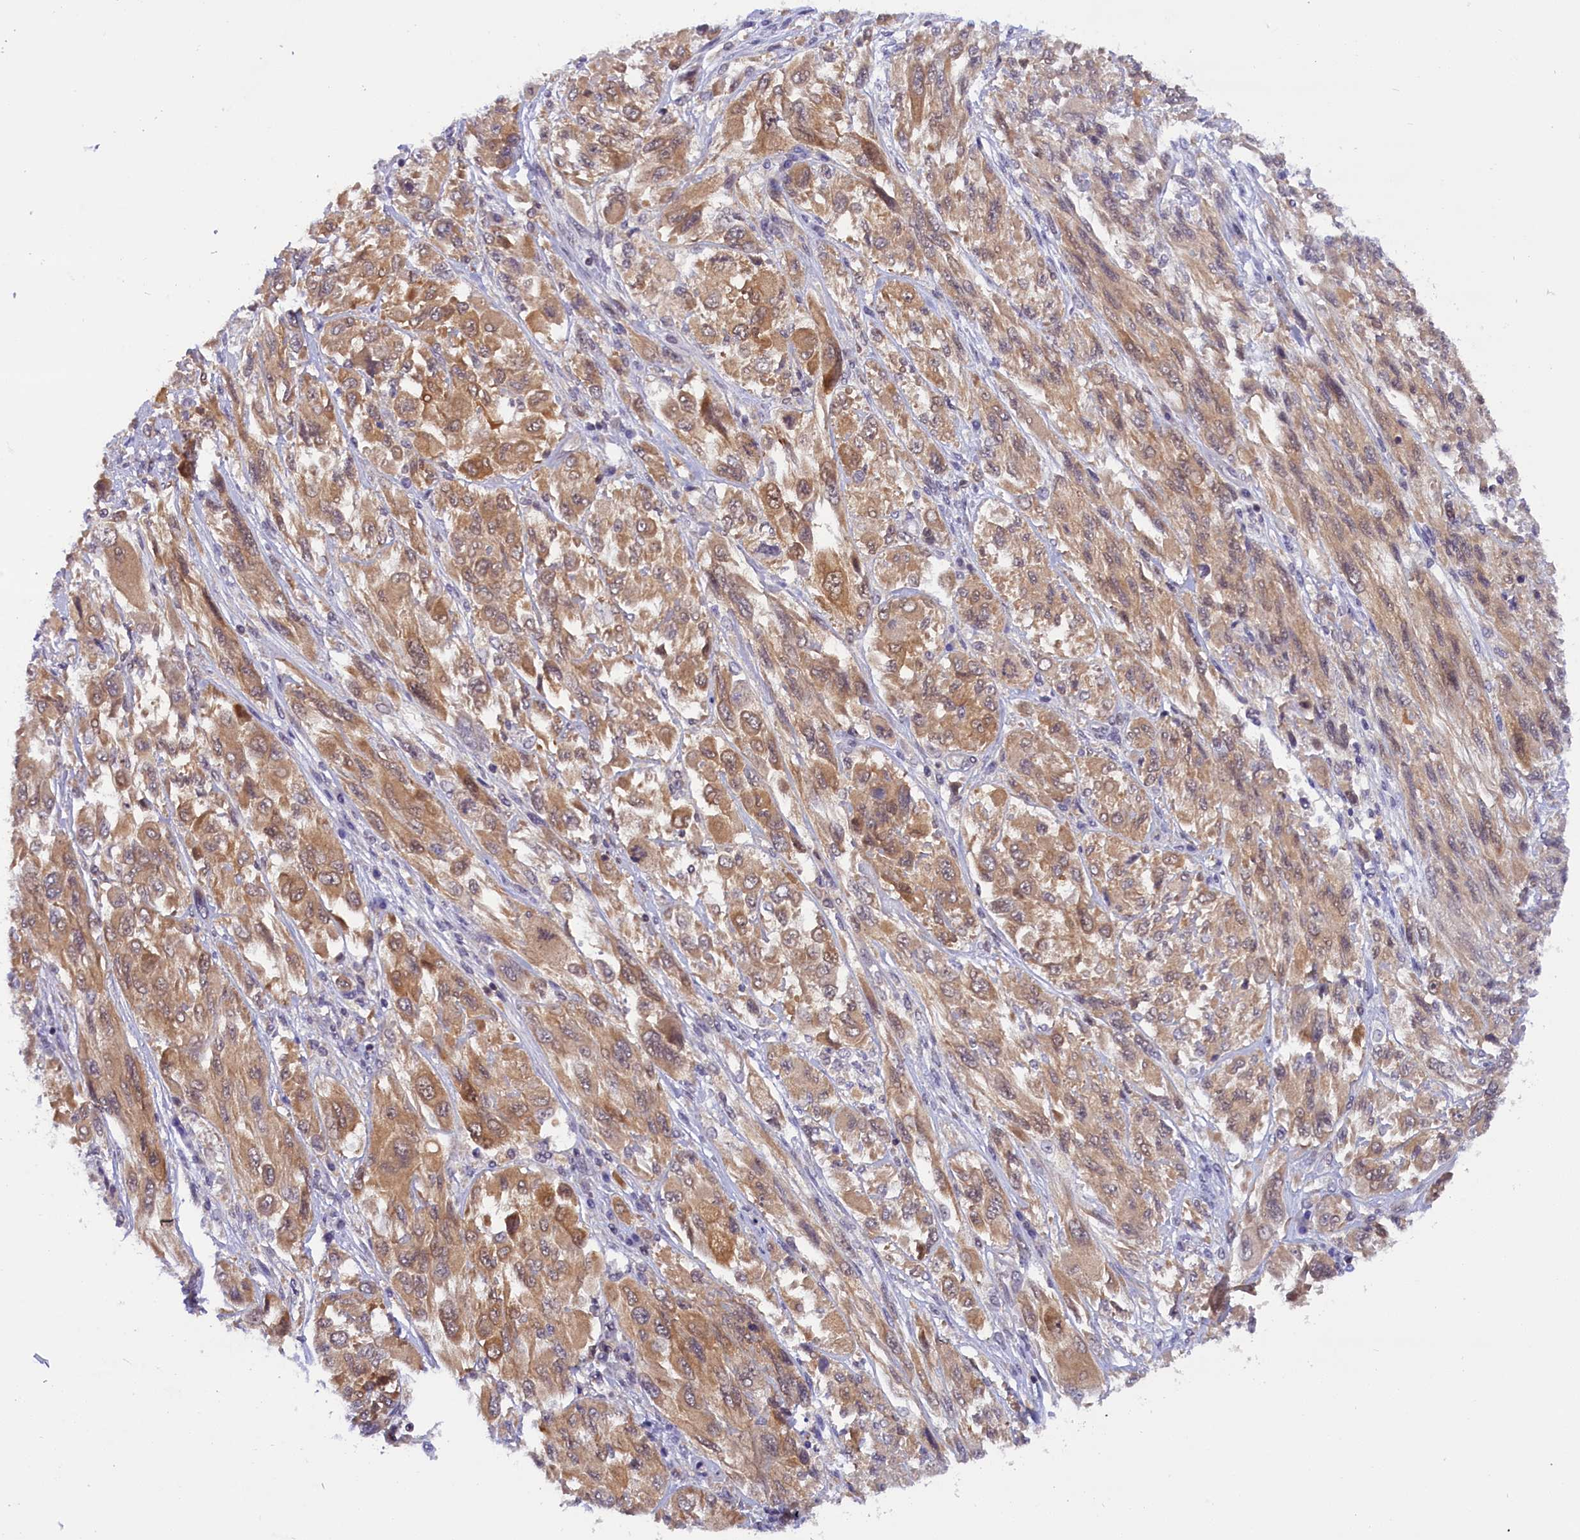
{"staining": {"intensity": "moderate", "quantity": ">75%", "location": "cytoplasmic/membranous"}, "tissue": "melanoma", "cell_type": "Tumor cells", "image_type": "cancer", "snomed": [{"axis": "morphology", "description": "Malignant melanoma, NOS"}, {"axis": "topography", "description": "Skin"}], "caption": "Immunohistochemical staining of human malignant melanoma shows medium levels of moderate cytoplasmic/membranous protein positivity in approximately >75% of tumor cells.", "gene": "TBCB", "patient": {"sex": "female", "age": 91}}